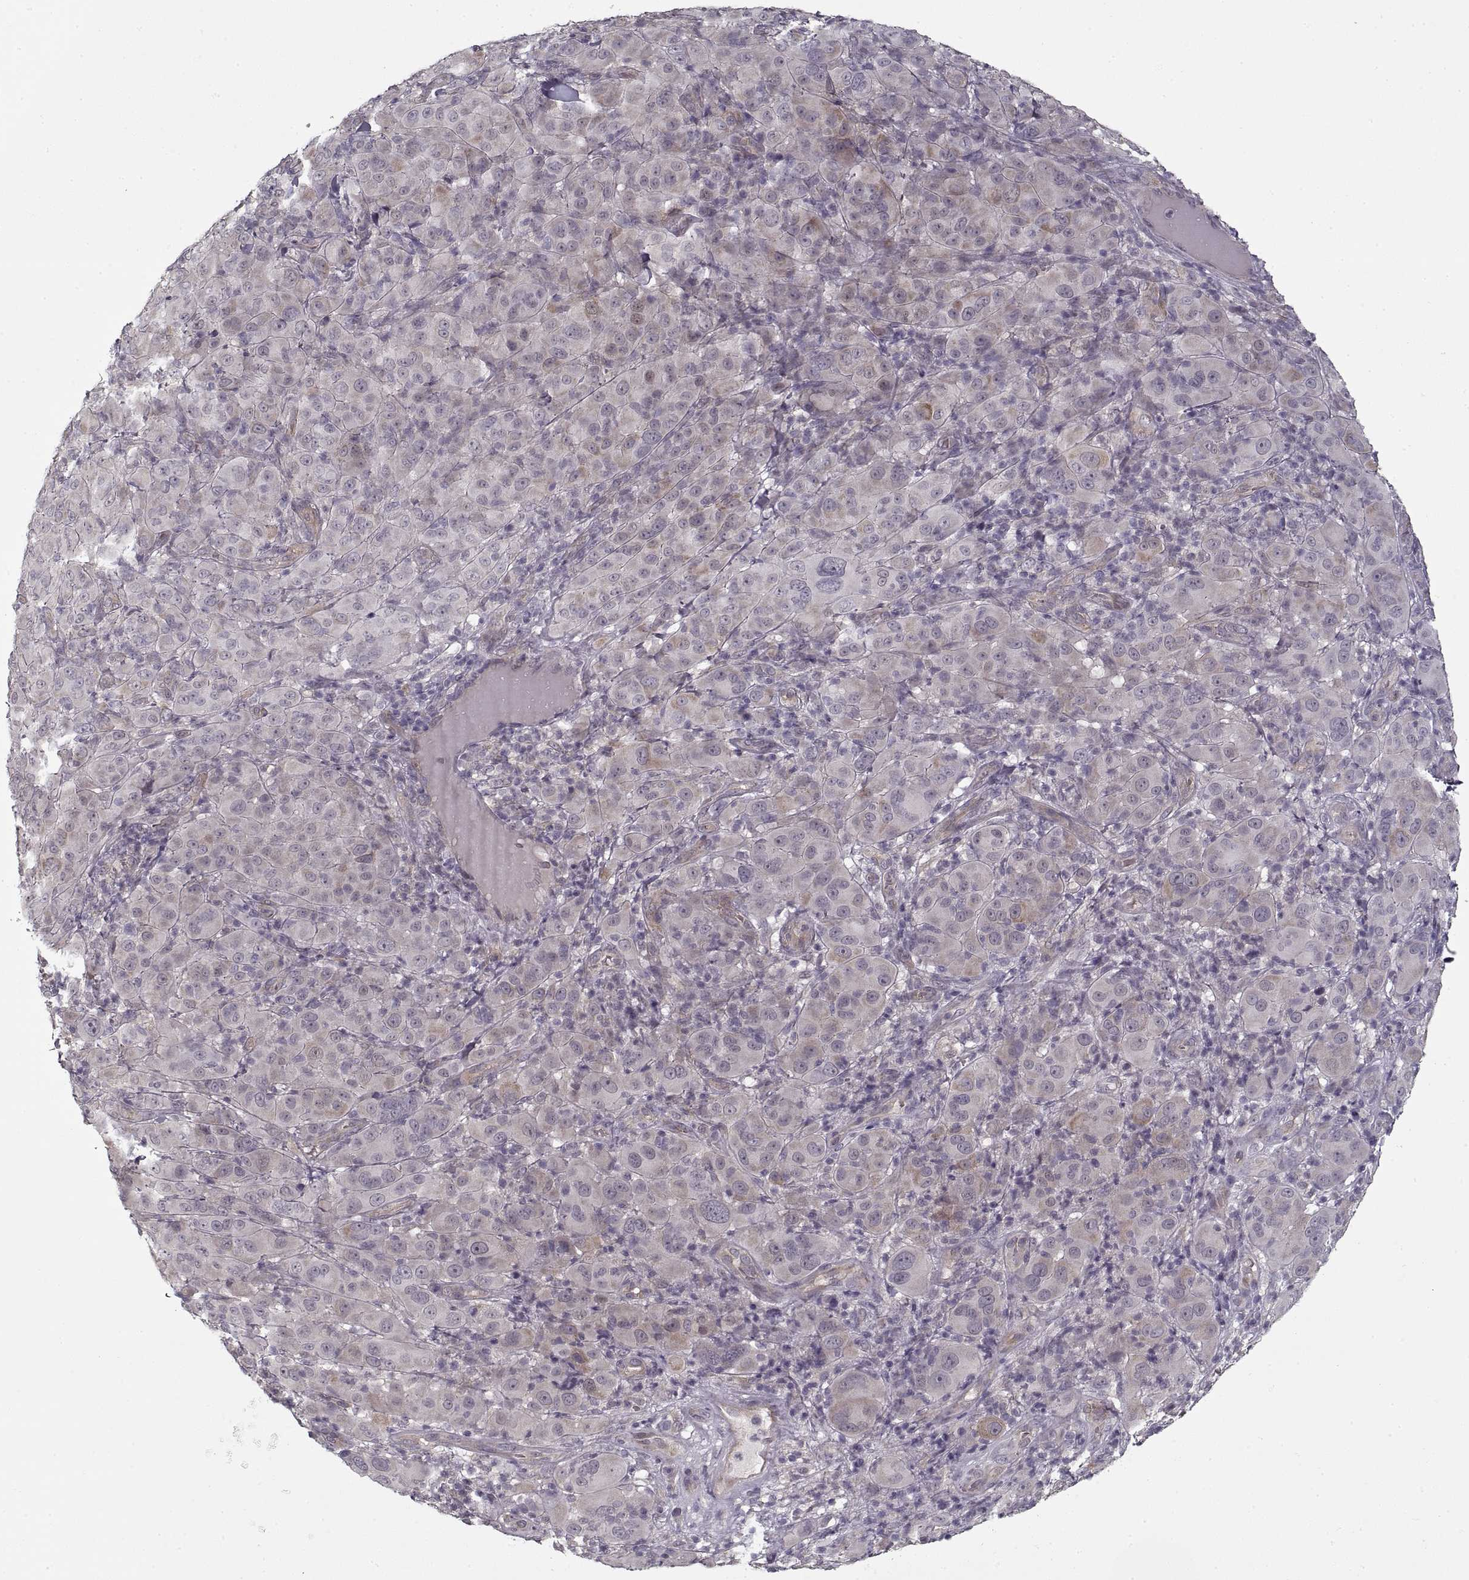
{"staining": {"intensity": "negative", "quantity": "none", "location": "none"}, "tissue": "melanoma", "cell_type": "Tumor cells", "image_type": "cancer", "snomed": [{"axis": "morphology", "description": "Malignant melanoma, NOS"}, {"axis": "topography", "description": "Skin"}], "caption": "Tumor cells are negative for brown protein staining in malignant melanoma.", "gene": "LAMB2", "patient": {"sex": "female", "age": 87}}